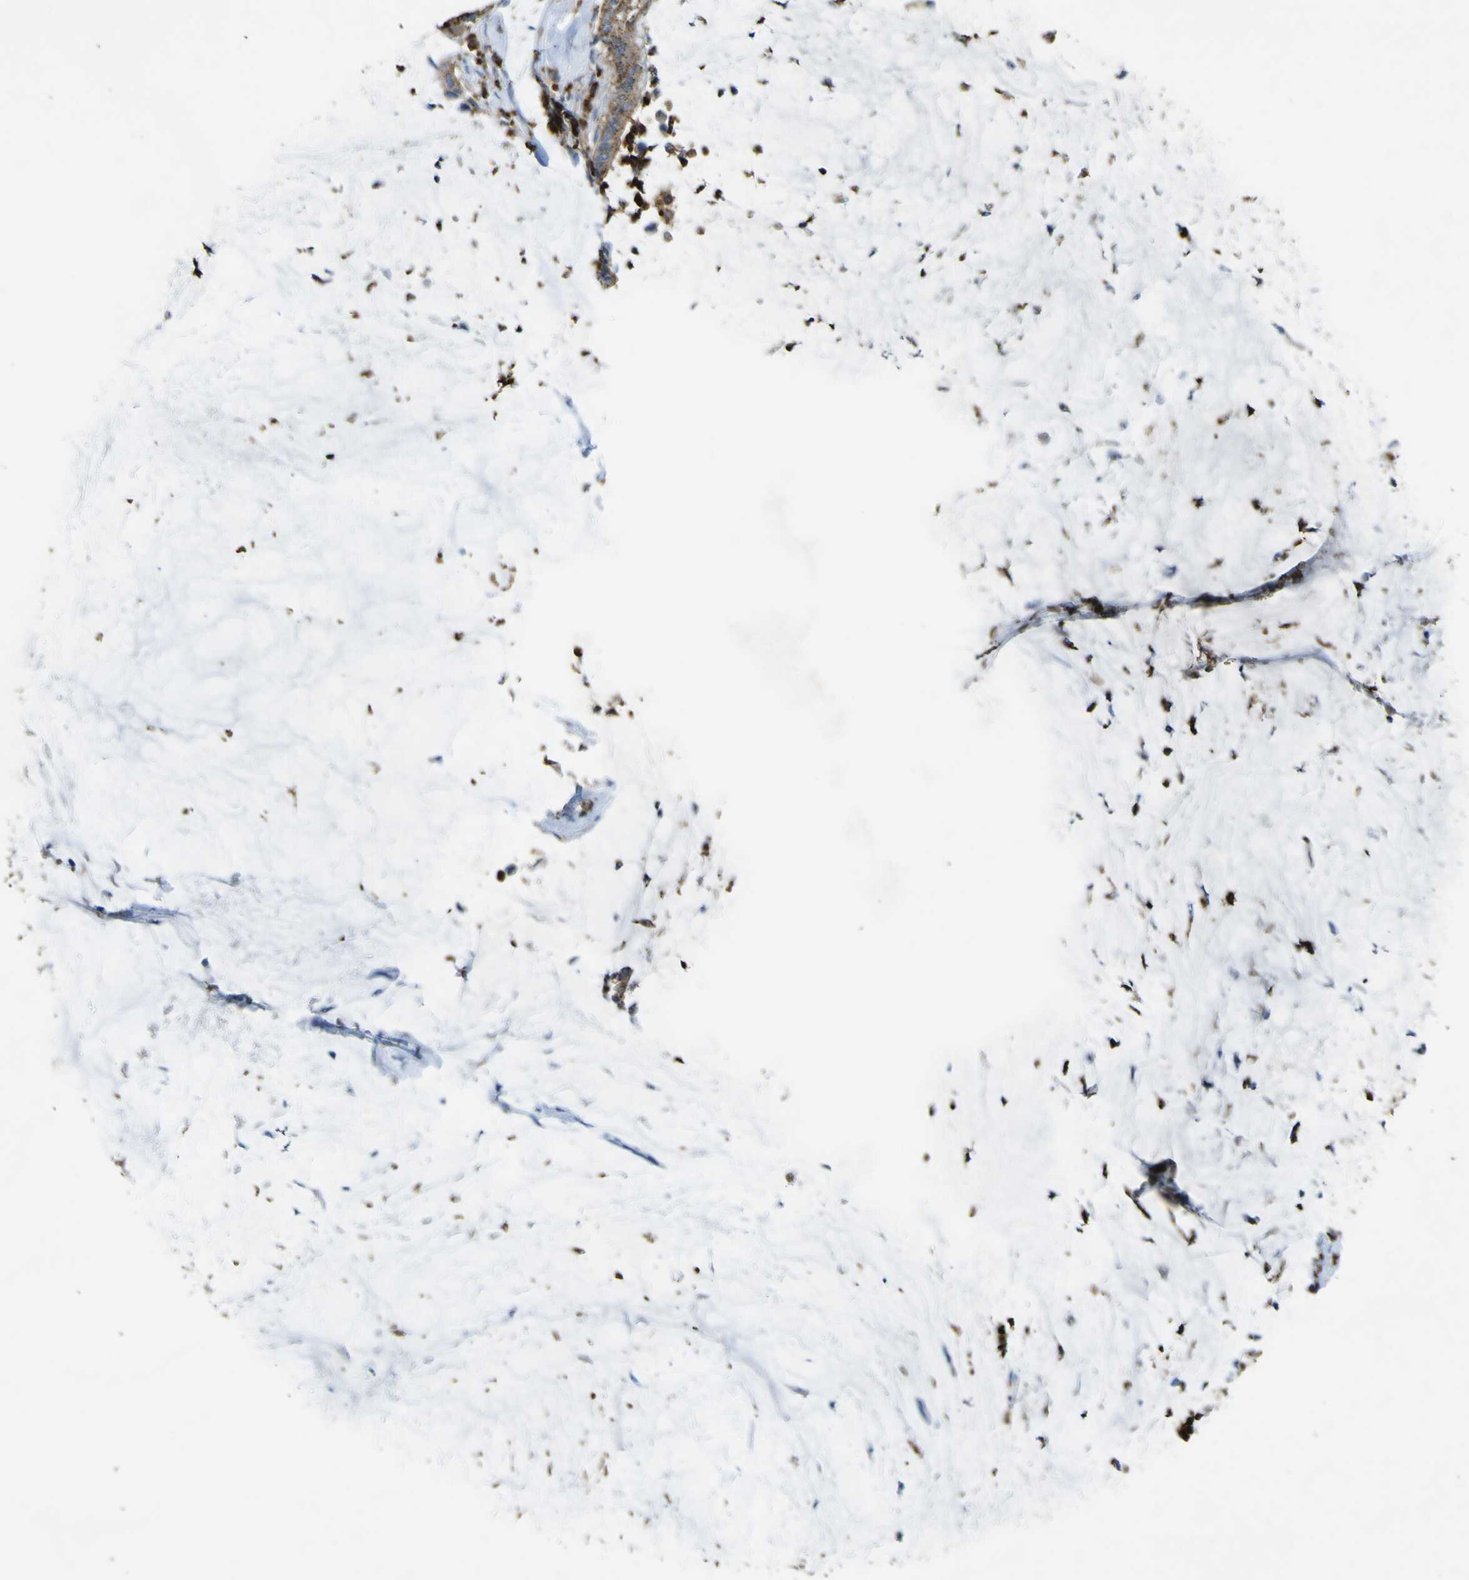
{"staining": {"intensity": "moderate", "quantity": ">75%", "location": "cytoplasmic/membranous"}, "tissue": "pancreatic cancer", "cell_type": "Tumor cells", "image_type": "cancer", "snomed": [{"axis": "morphology", "description": "Adenocarcinoma, NOS"}, {"axis": "topography", "description": "Pancreas"}], "caption": "This micrograph displays pancreatic adenocarcinoma stained with immunohistochemistry to label a protein in brown. The cytoplasmic/membranous of tumor cells show moderate positivity for the protein. Nuclei are counter-stained blue.", "gene": "ACSL3", "patient": {"sex": "male", "age": 41}}